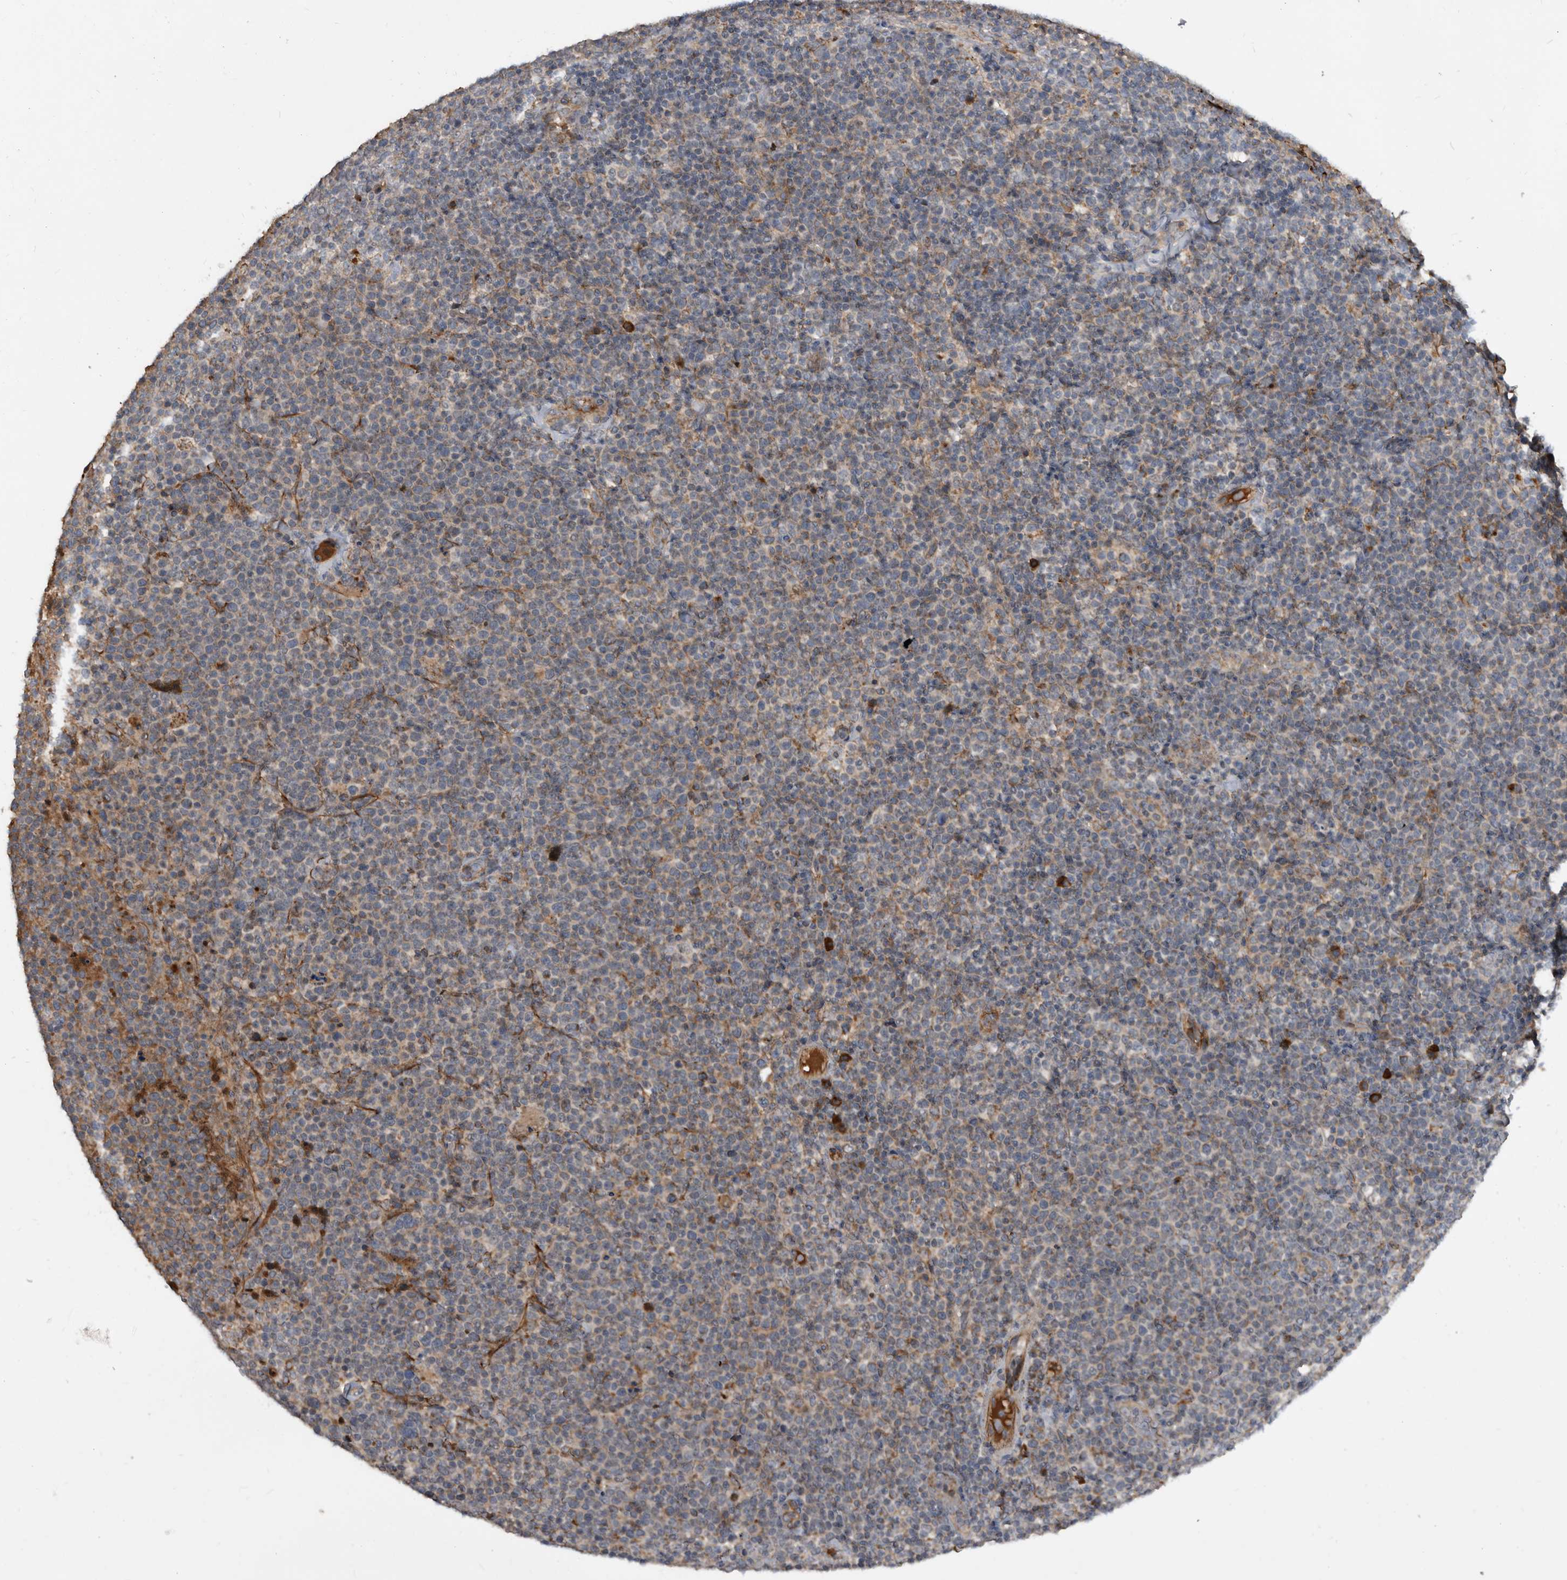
{"staining": {"intensity": "moderate", "quantity": "<25%", "location": "cytoplasmic/membranous"}, "tissue": "lymphoma", "cell_type": "Tumor cells", "image_type": "cancer", "snomed": [{"axis": "morphology", "description": "Malignant lymphoma, non-Hodgkin's type, High grade"}, {"axis": "topography", "description": "Lymph node"}], "caption": "A brown stain highlights moderate cytoplasmic/membranous positivity of a protein in human high-grade malignant lymphoma, non-Hodgkin's type tumor cells.", "gene": "PI15", "patient": {"sex": "male", "age": 61}}